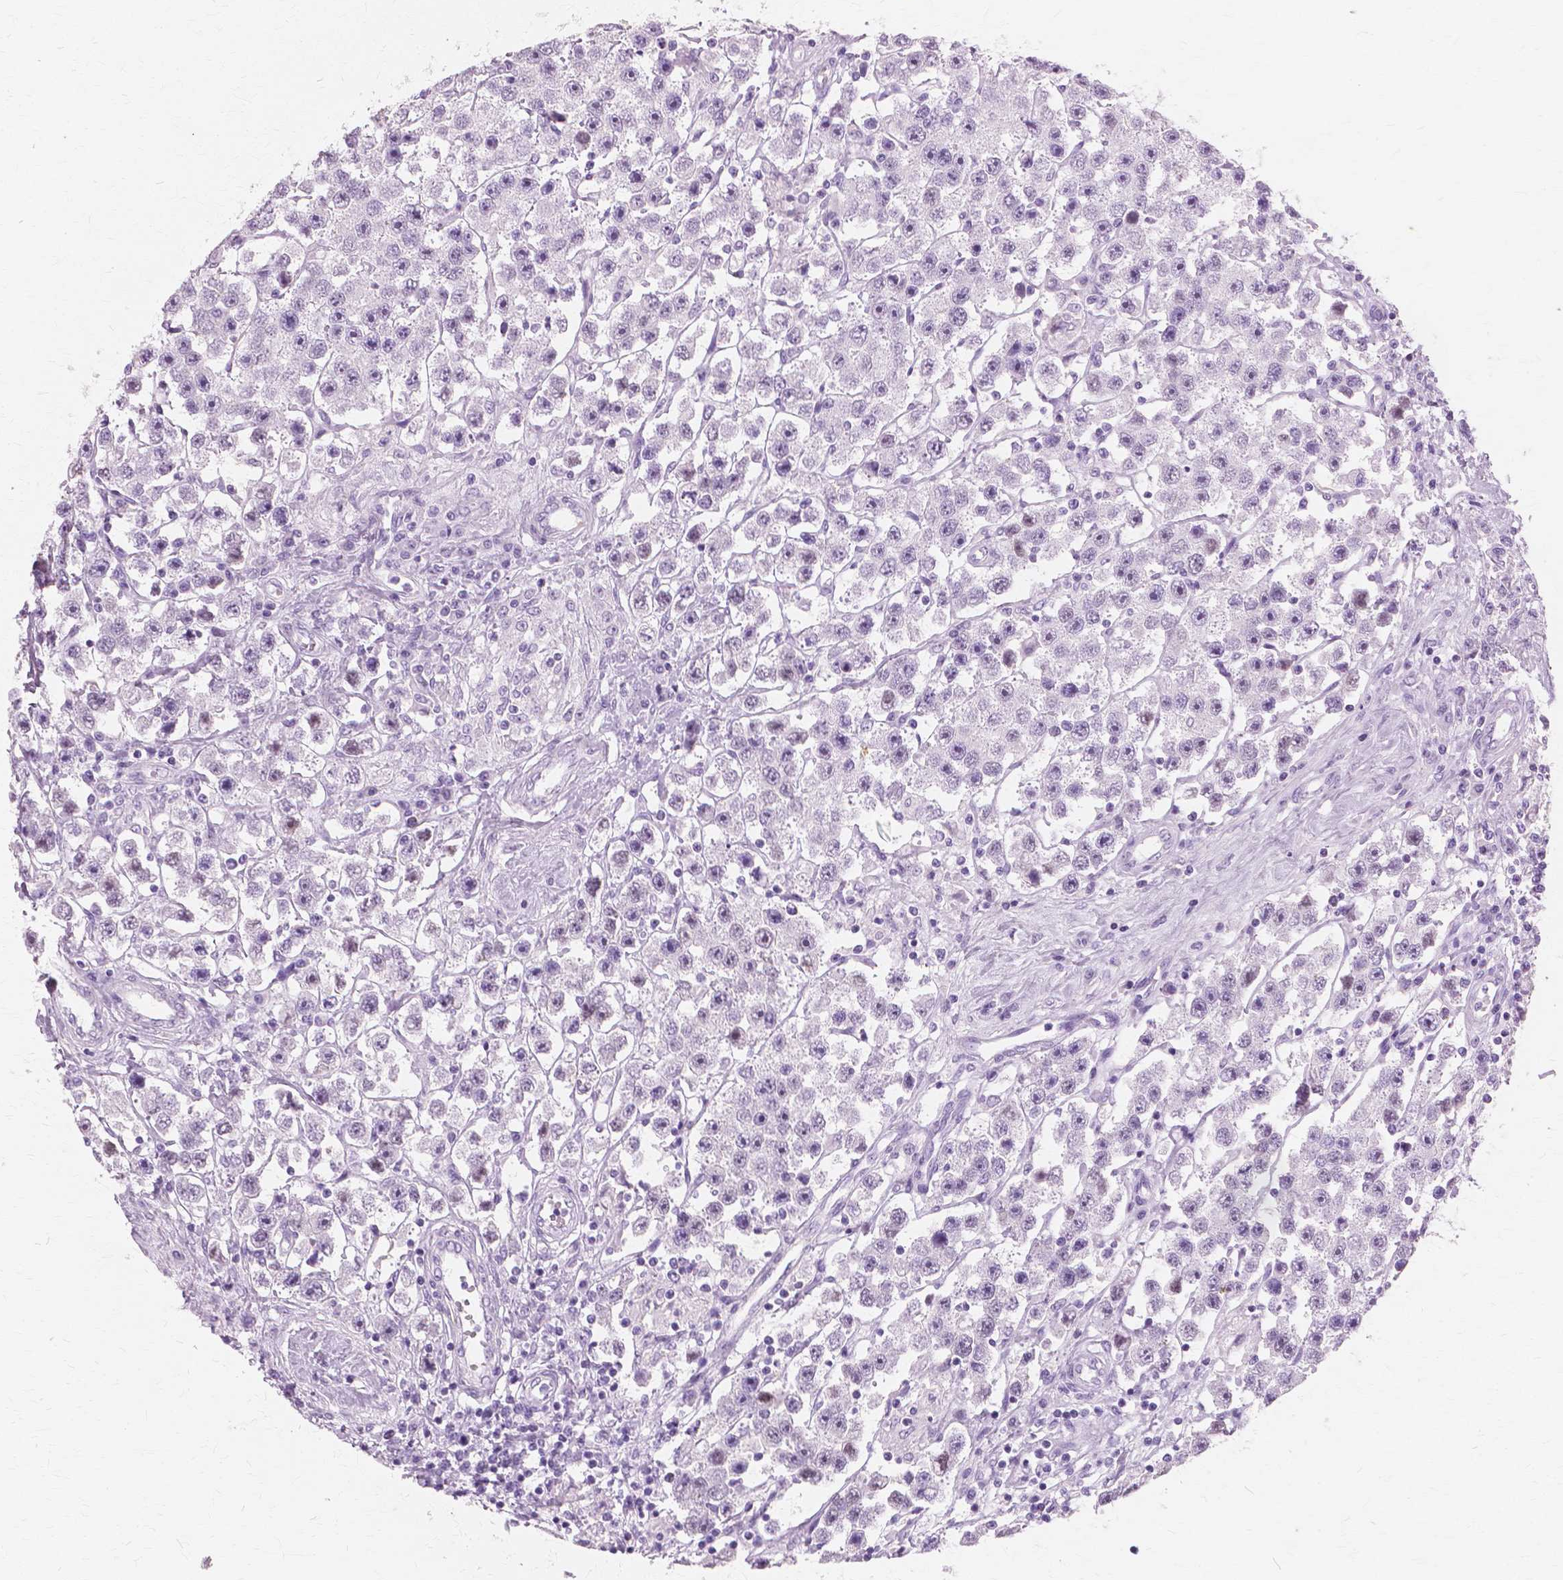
{"staining": {"intensity": "negative", "quantity": "none", "location": "none"}, "tissue": "testis cancer", "cell_type": "Tumor cells", "image_type": "cancer", "snomed": [{"axis": "morphology", "description": "Seminoma, NOS"}, {"axis": "topography", "description": "Testis"}], "caption": "The immunohistochemistry (IHC) micrograph has no significant expression in tumor cells of testis seminoma tissue. Brightfield microscopy of immunohistochemistry stained with DAB (brown) and hematoxylin (blue), captured at high magnification.", "gene": "SFTPD", "patient": {"sex": "male", "age": 45}}